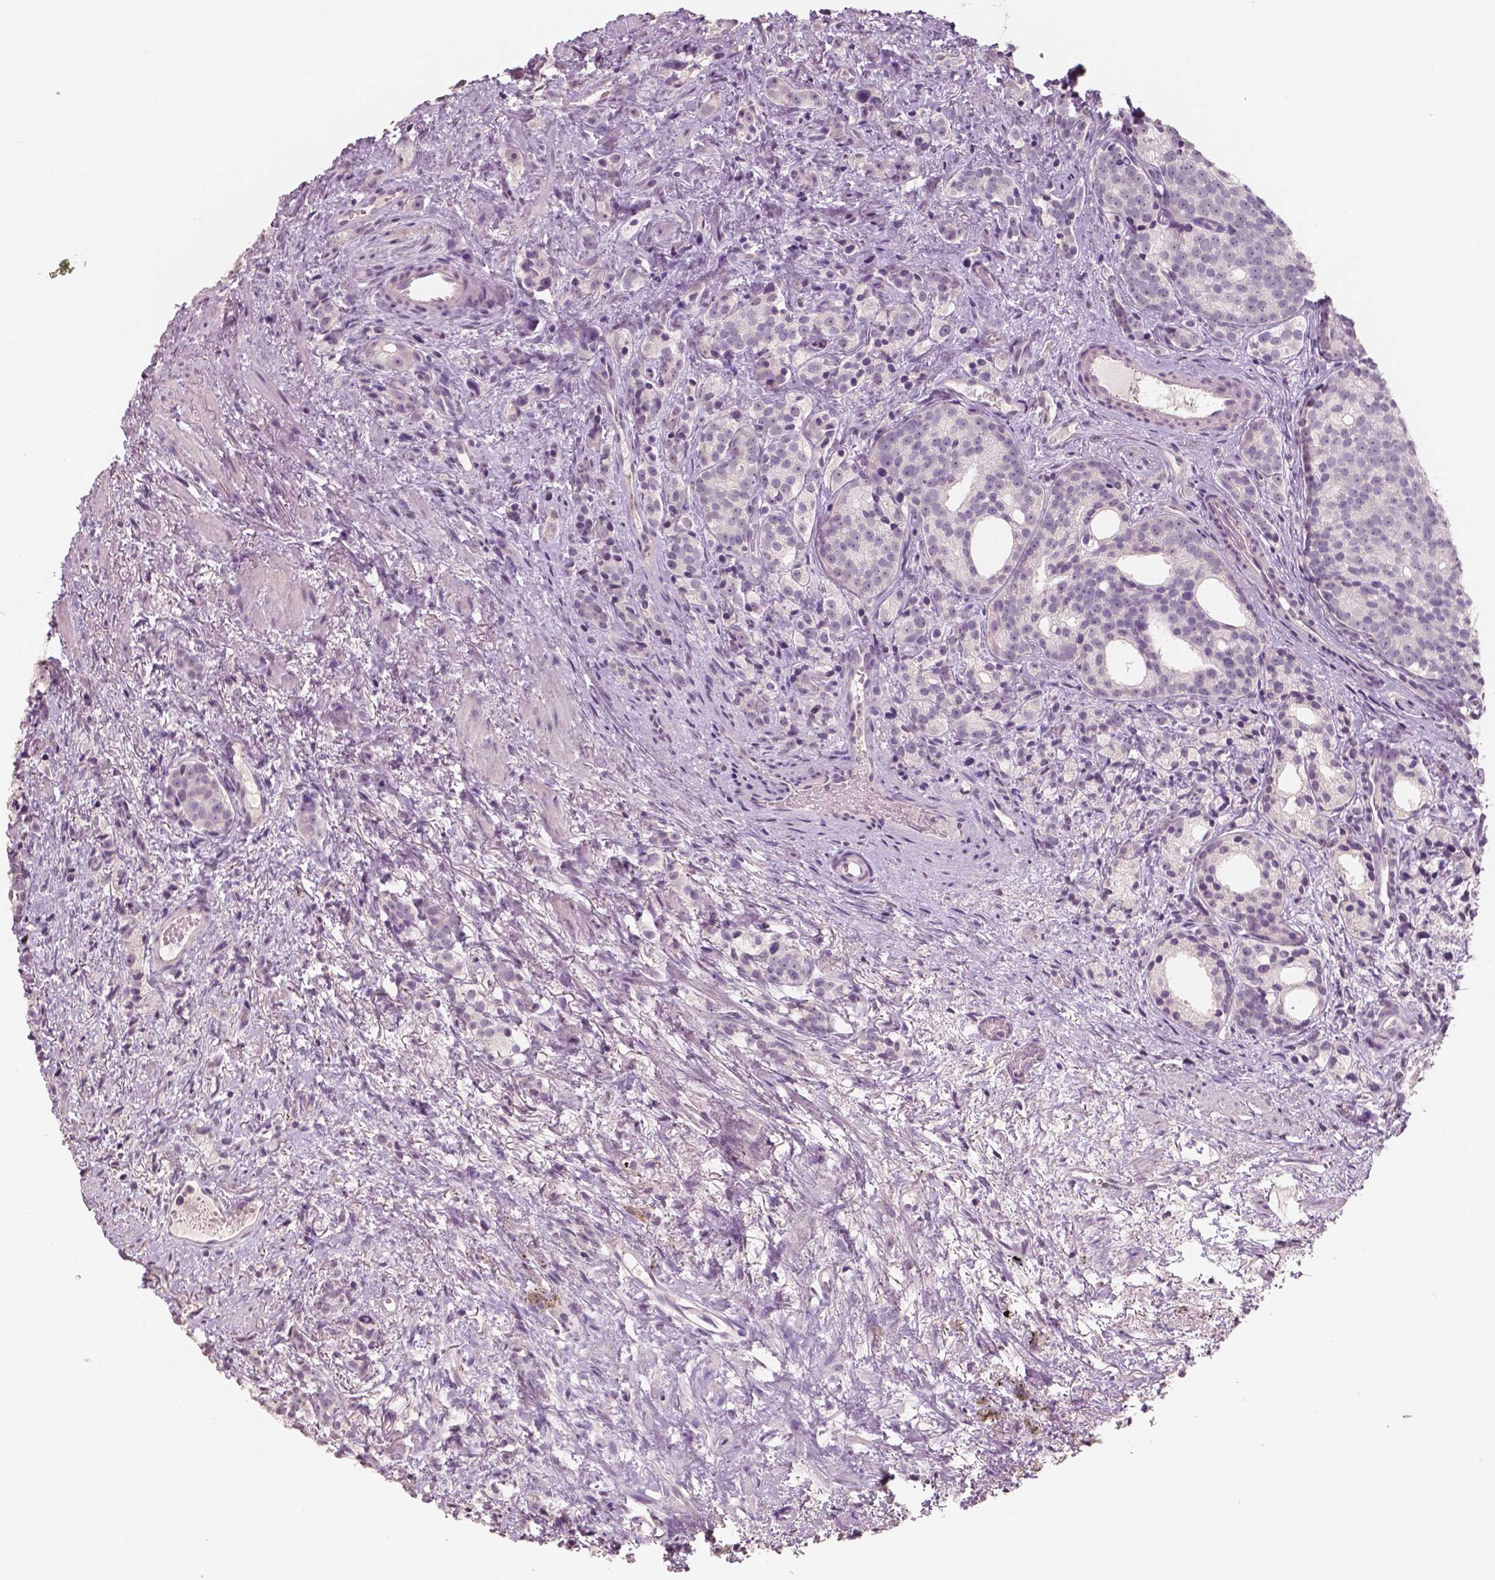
{"staining": {"intensity": "negative", "quantity": "none", "location": "none"}, "tissue": "prostate cancer", "cell_type": "Tumor cells", "image_type": "cancer", "snomed": [{"axis": "morphology", "description": "Adenocarcinoma, High grade"}, {"axis": "topography", "description": "Prostate"}], "caption": "Immunohistochemical staining of human high-grade adenocarcinoma (prostate) shows no significant staining in tumor cells. The staining is performed using DAB (3,3'-diaminobenzidine) brown chromogen with nuclei counter-stained in using hematoxylin.", "gene": "NECAB1", "patient": {"sex": "male", "age": 53}}